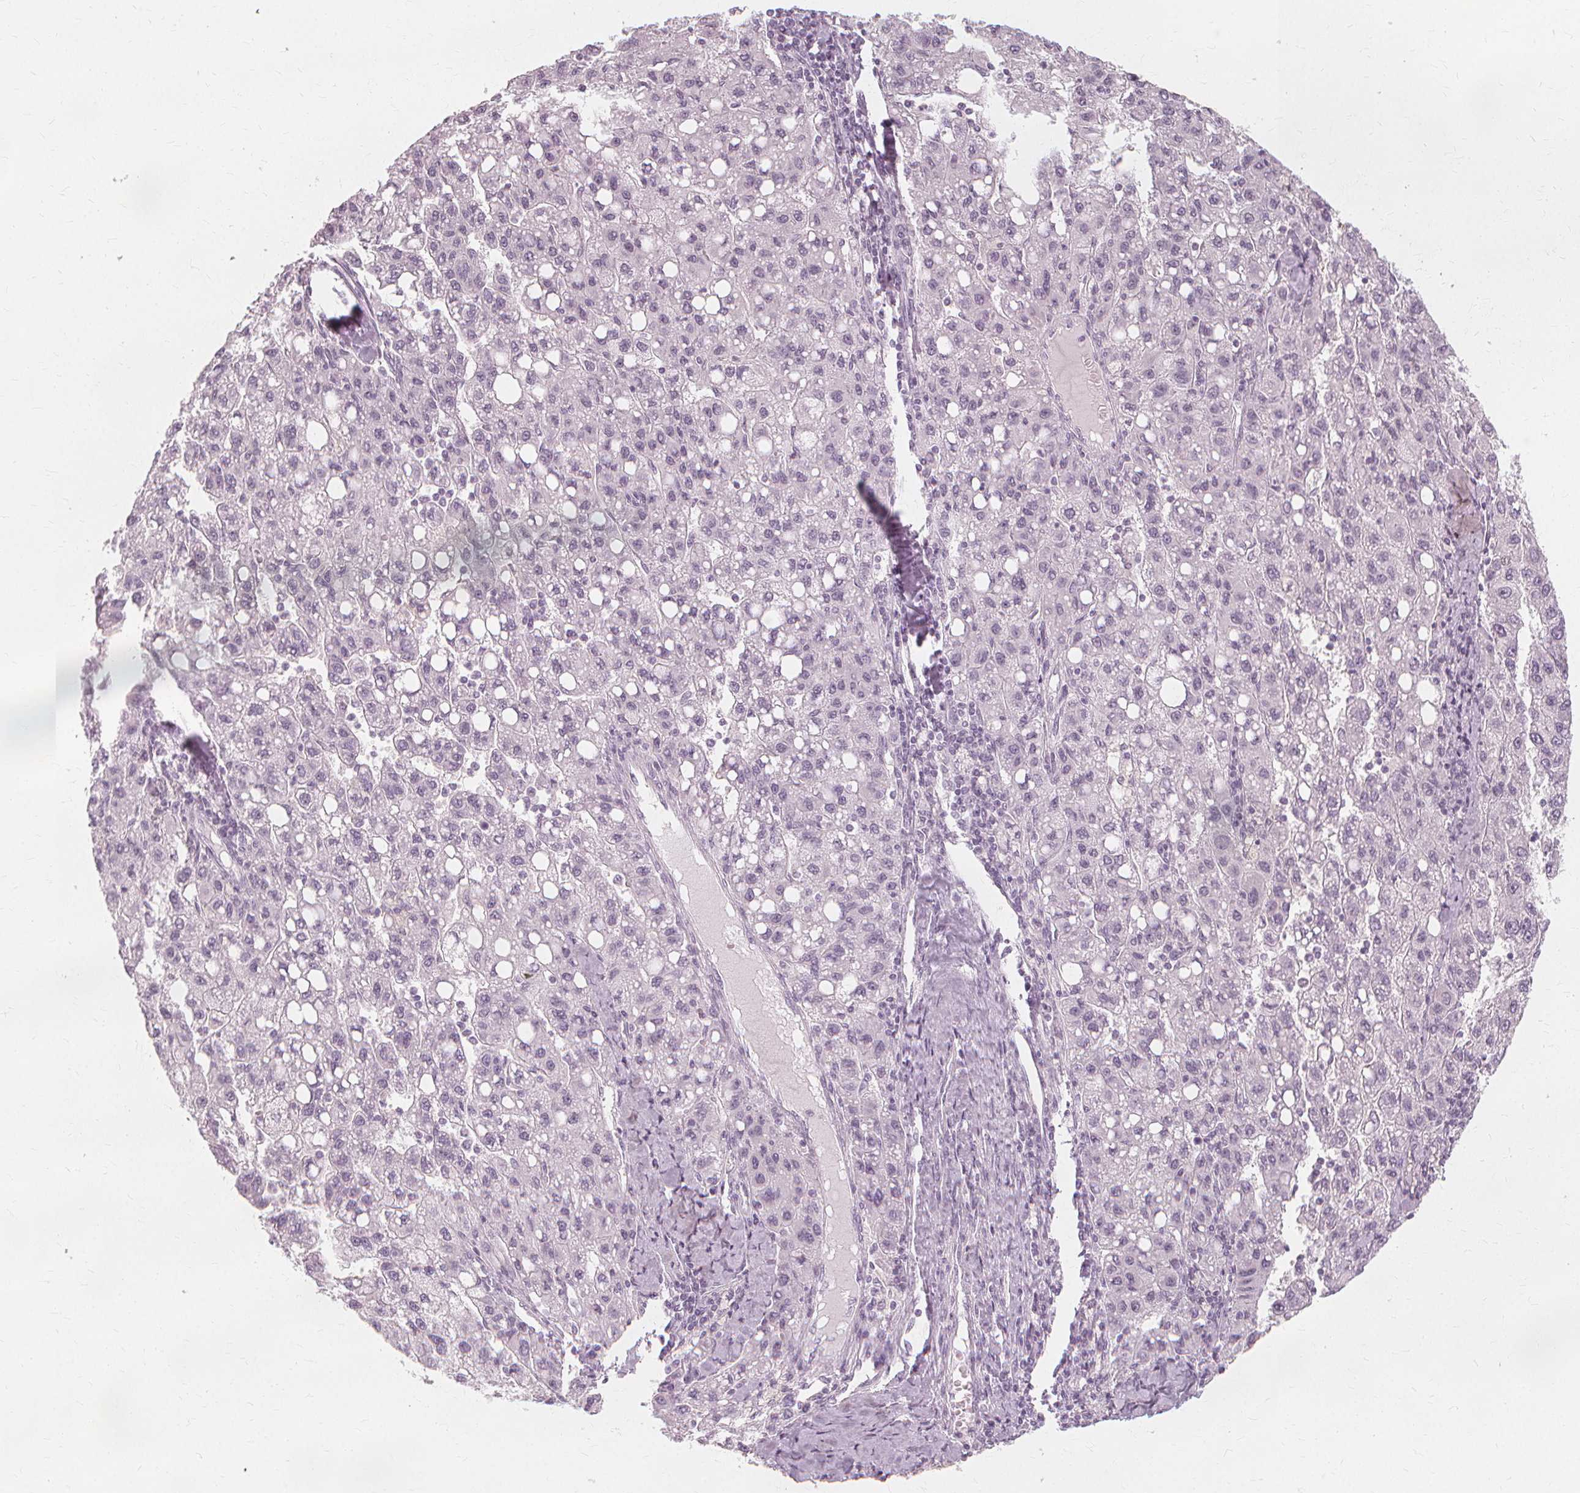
{"staining": {"intensity": "negative", "quantity": "none", "location": "none"}, "tissue": "liver cancer", "cell_type": "Tumor cells", "image_type": "cancer", "snomed": [{"axis": "morphology", "description": "Carcinoma, Hepatocellular, NOS"}, {"axis": "topography", "description": "Liver"}], "caption": "High magnification brightfield microscopy of hepatocellular carcinoma (liver) stained with DAB (brown) and counterstained with hematoxylin (blue): tumor cells show no significant positivity.", "gene": "NXPE1", "patient": {"sex": "female", "age": 82}}